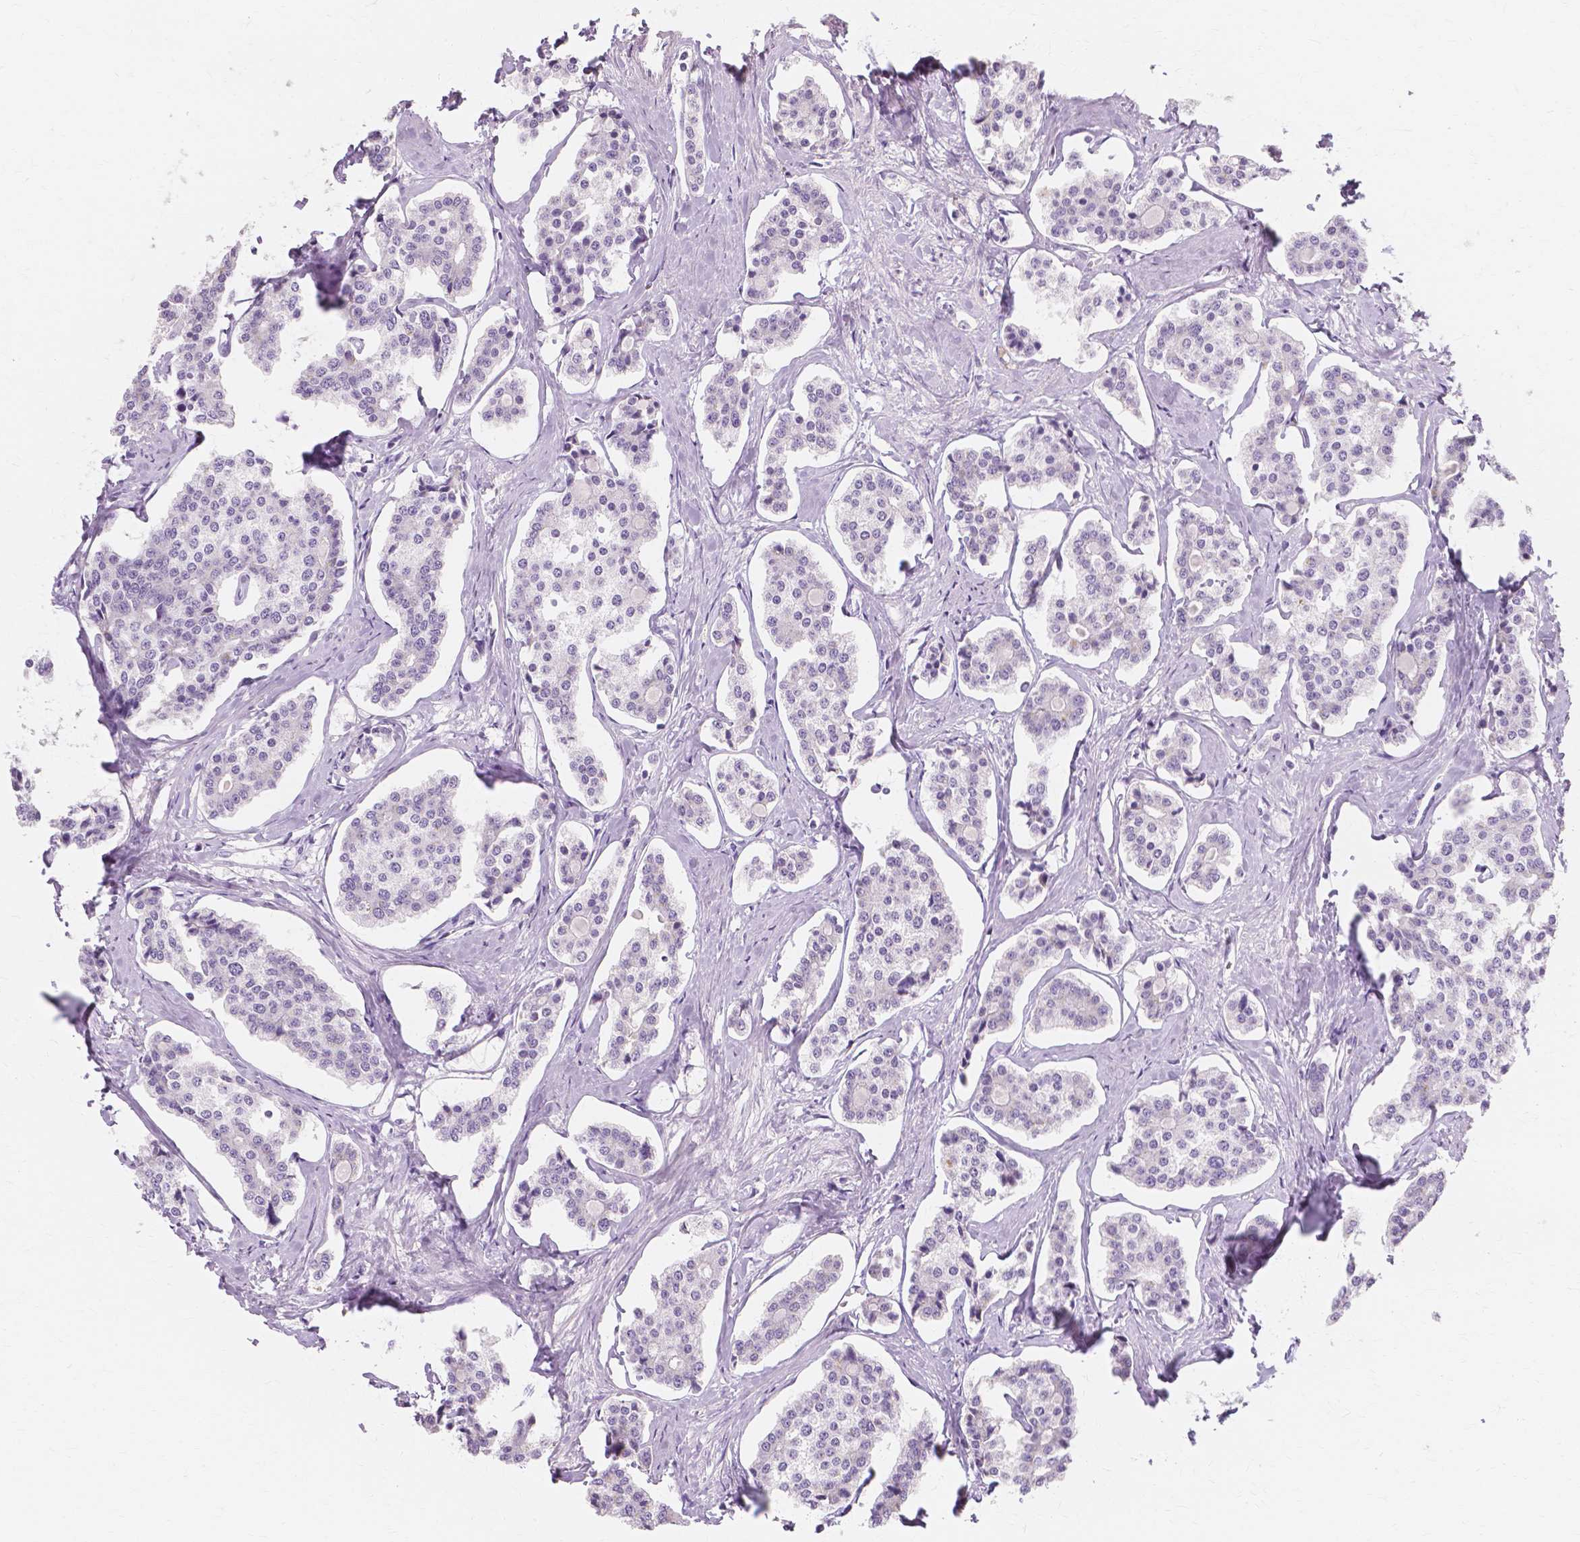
{"staining": {"intensity": "negative", "quantity": "none", "location": "none"}, "tissue": "carcinoid", "cell_type": "Tumor cells", "image_type": "cancer", "snomed": [{"axis": "morphology", "description": "Carcinoid, malignant, NOS"}, {"axis": "topography", "description": "Small intestine"}], "caption": "Histopathology image shows no protein staining in tumor cells of carcinoid tissue.", "gene": "MUC12", "patient": {"sex": "female", "age": 65}}